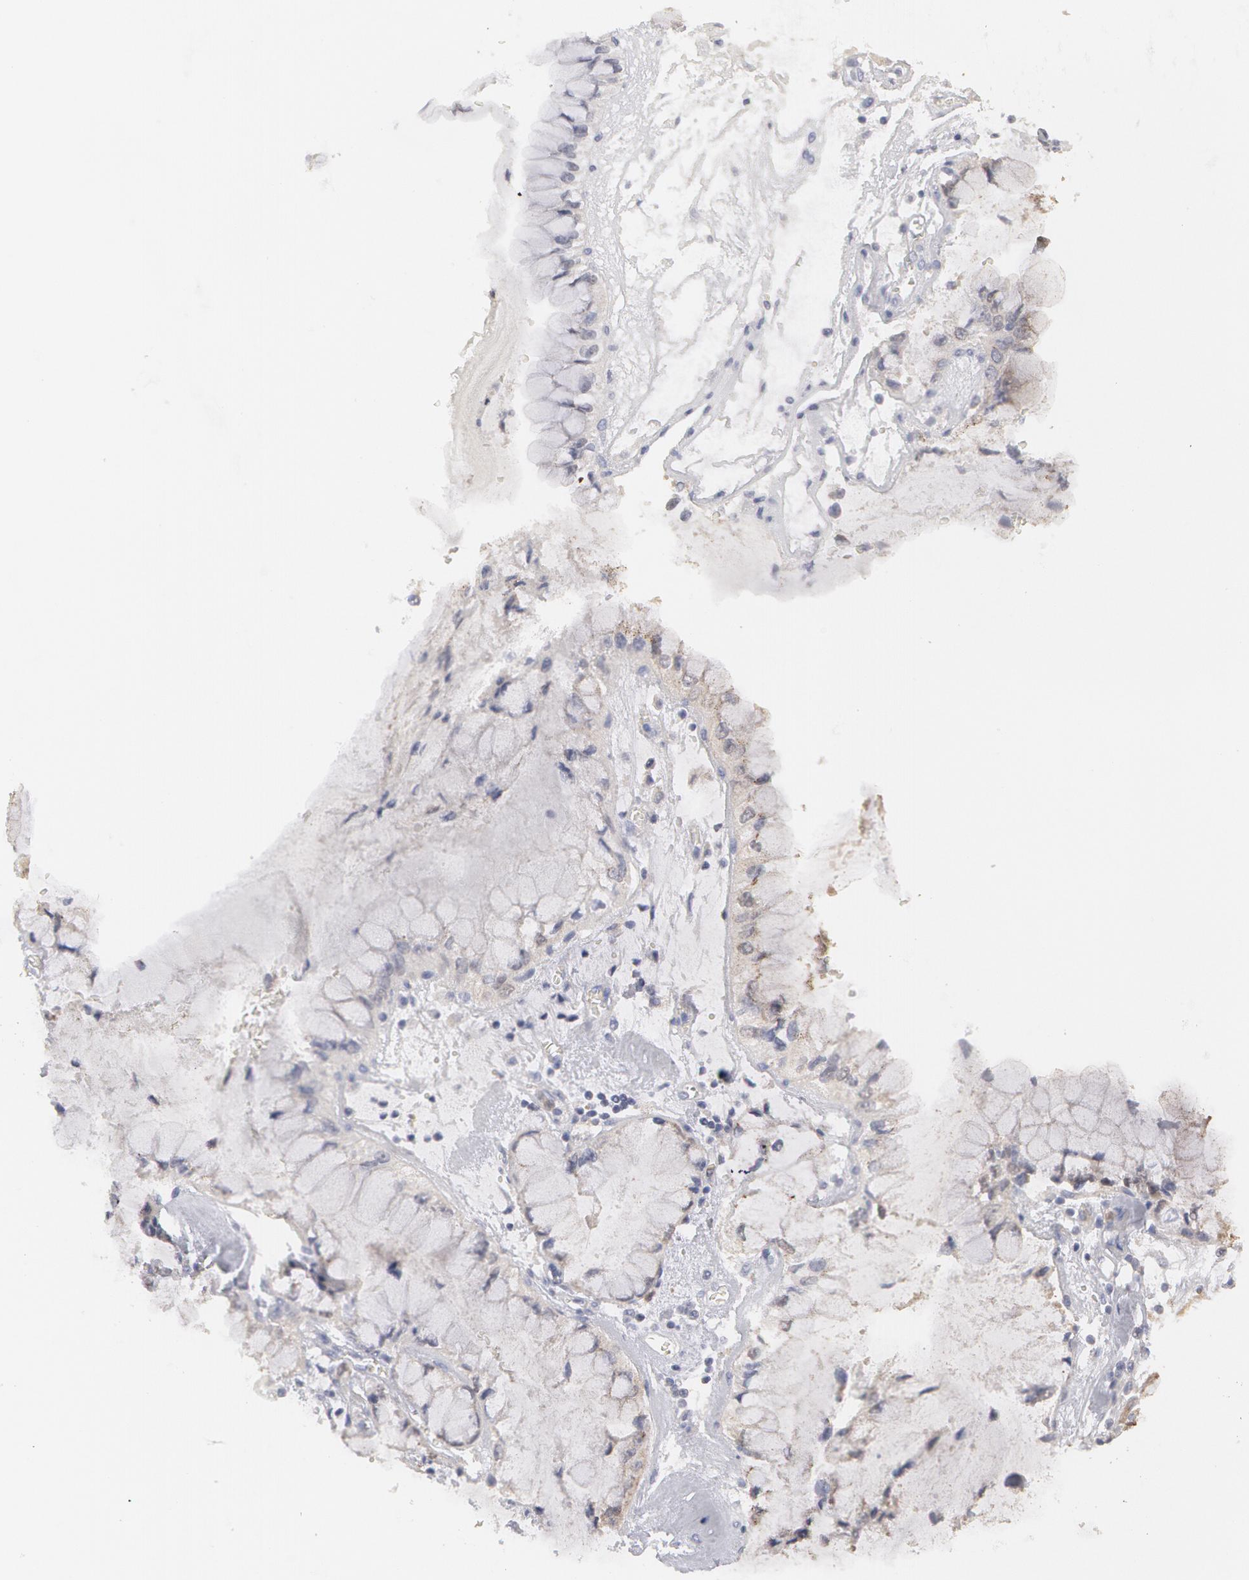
{"staining": {"intensity": "weak", "quantity": "25%-75%", "location": "cytoplasmic/membranous"}, "tissue": "liver cancer", "cell_type": "Tumor cells", "image_type": "cancer", "snomed": [{"axis": "morphology", "description": "Cholangiocarcinoma"}, {"axis": "topography", "description": "Liver"}], "caption": "Protein analysis of liver cancer (cholangiocarcinoma) tissue displays weak cytoplasmic/membranous staining in approximately 25%-75% of tumor cells. Nuclei are stained in blue.", "gene": "CAT", "patient": {"sex": "female", "age": 79}}